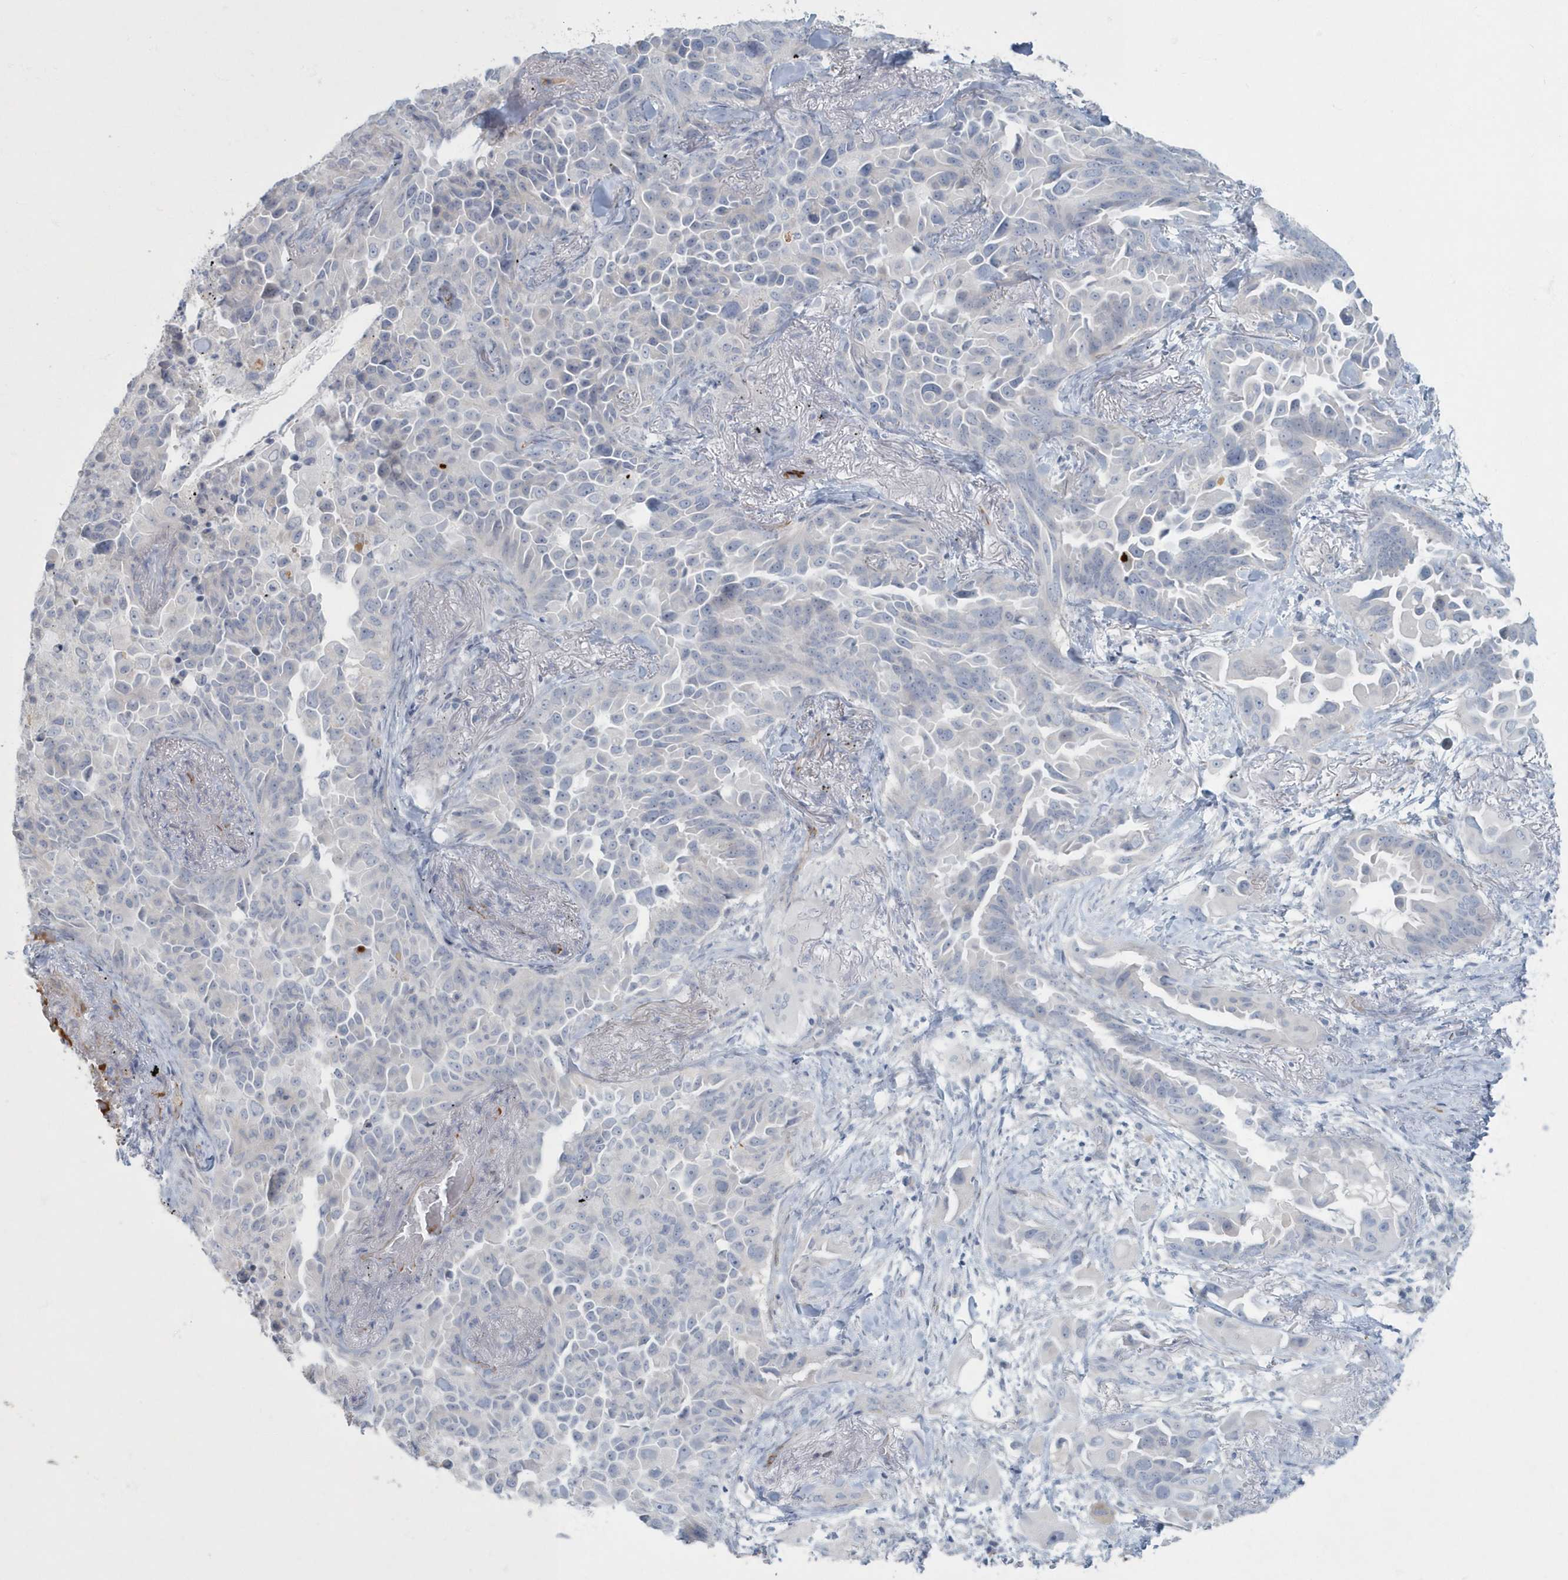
{"staining": {"intensity": "negative", "quantity": "none", "location": "none"}, "tissue": "lung cancer", "cell_type": "Tumor cells", "image_type": "cancer", "snomed": [{"axis": "morphology", "description": "Adenocarcinoma, NOS"}, {"axis": "topography", "description": "Lung"}], "caption": "Protein analysis of adenocarcinoma (lung) demonstrates no significant staining in tumor cells.", "gene": "MYOT", "patient": {"sex": "female", "age": 67}}